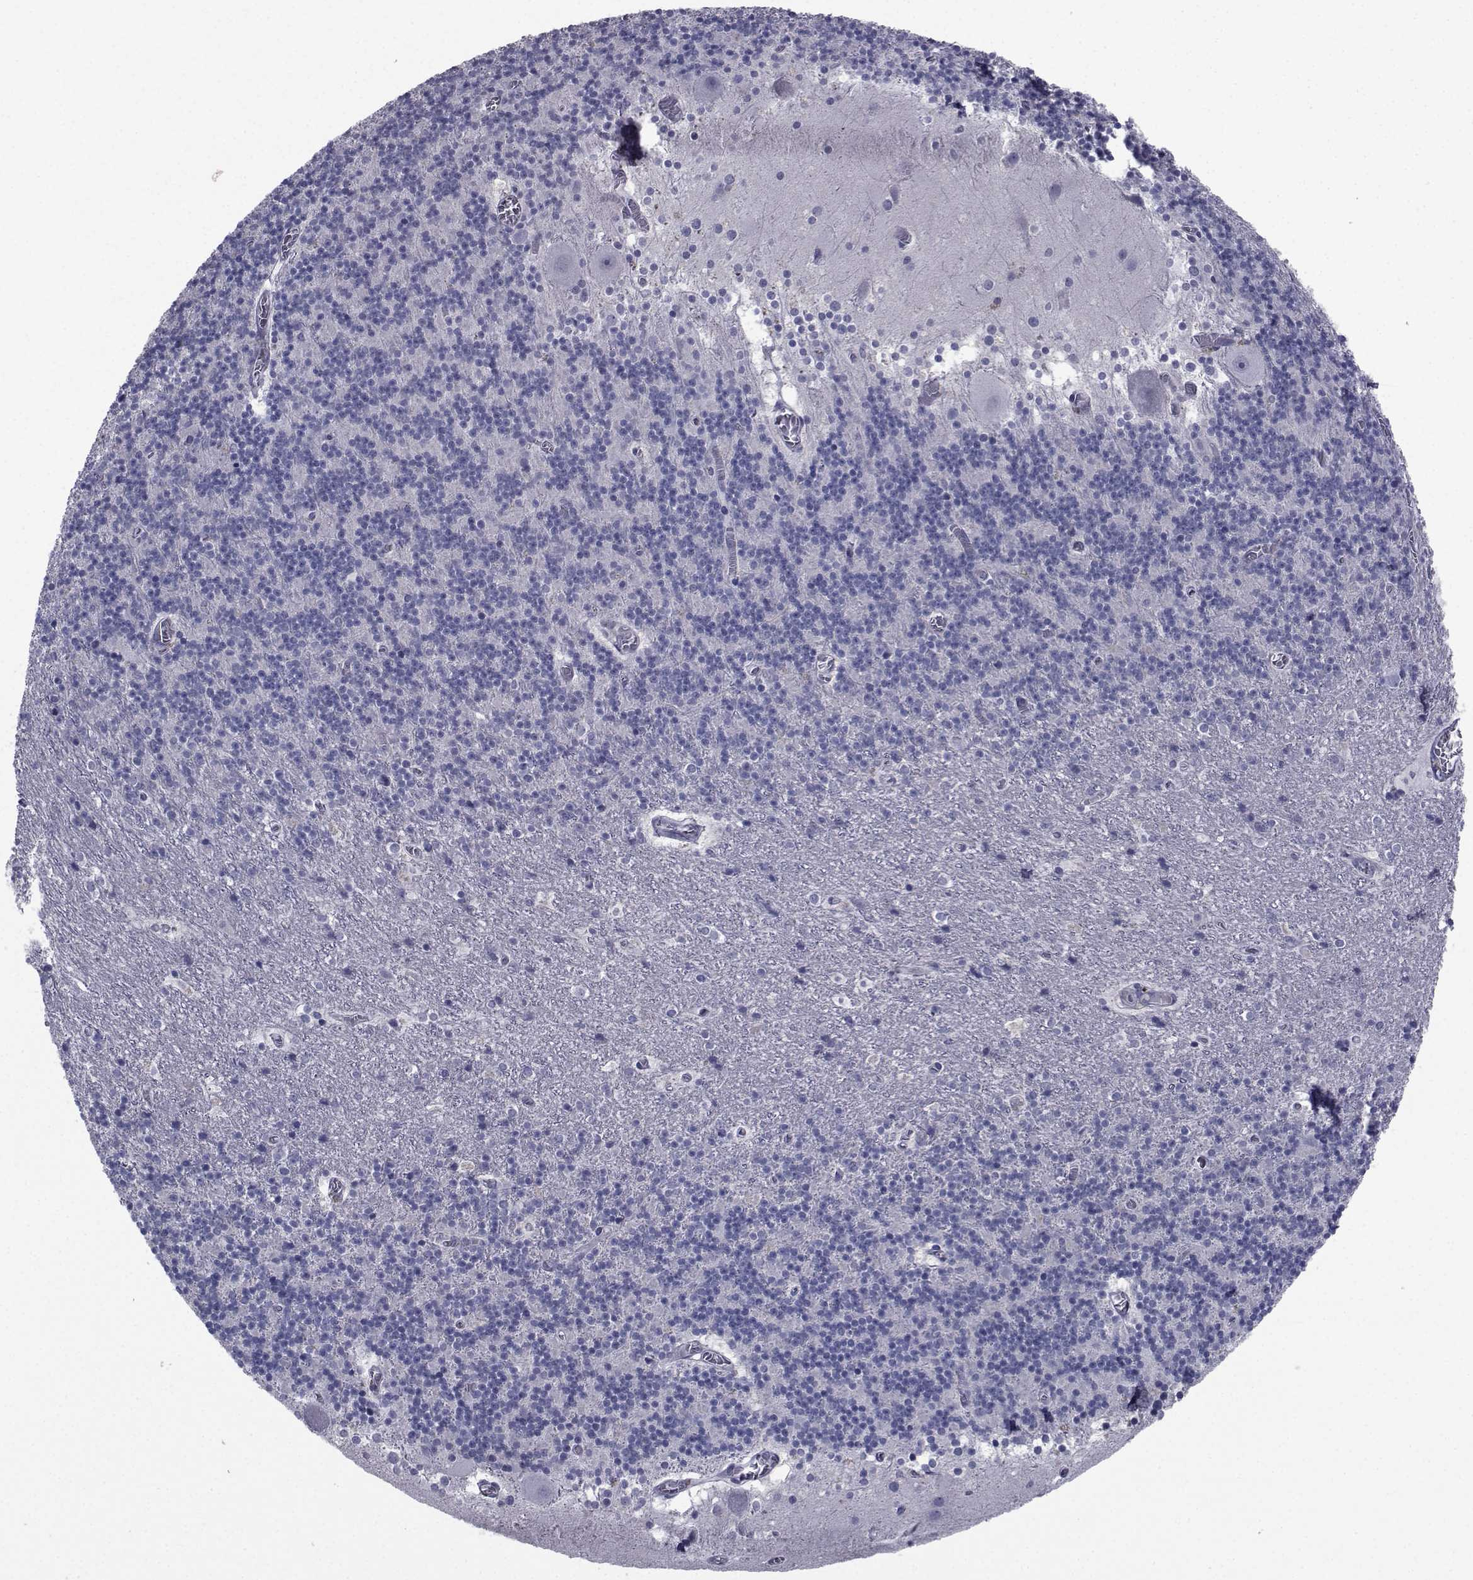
{"staining": {"intensity": "negative", "quantity": "none", "location": "none"}, "tissue": "cerebellum", "cell_type": "Cells in granular layer", "image_type": "normal", "snomed": [{"axis": "morphology", "description": "Normal tissue, NOS"}, {"axis": "topography", "description": "Cerebellum"}], "caption": "Immunohistochemistry (IHC) of normal cerebellum shows no expression in cells in granular layer.", "gene": "CHRNA1", "patient": {"sex": "male", "age": 70}}